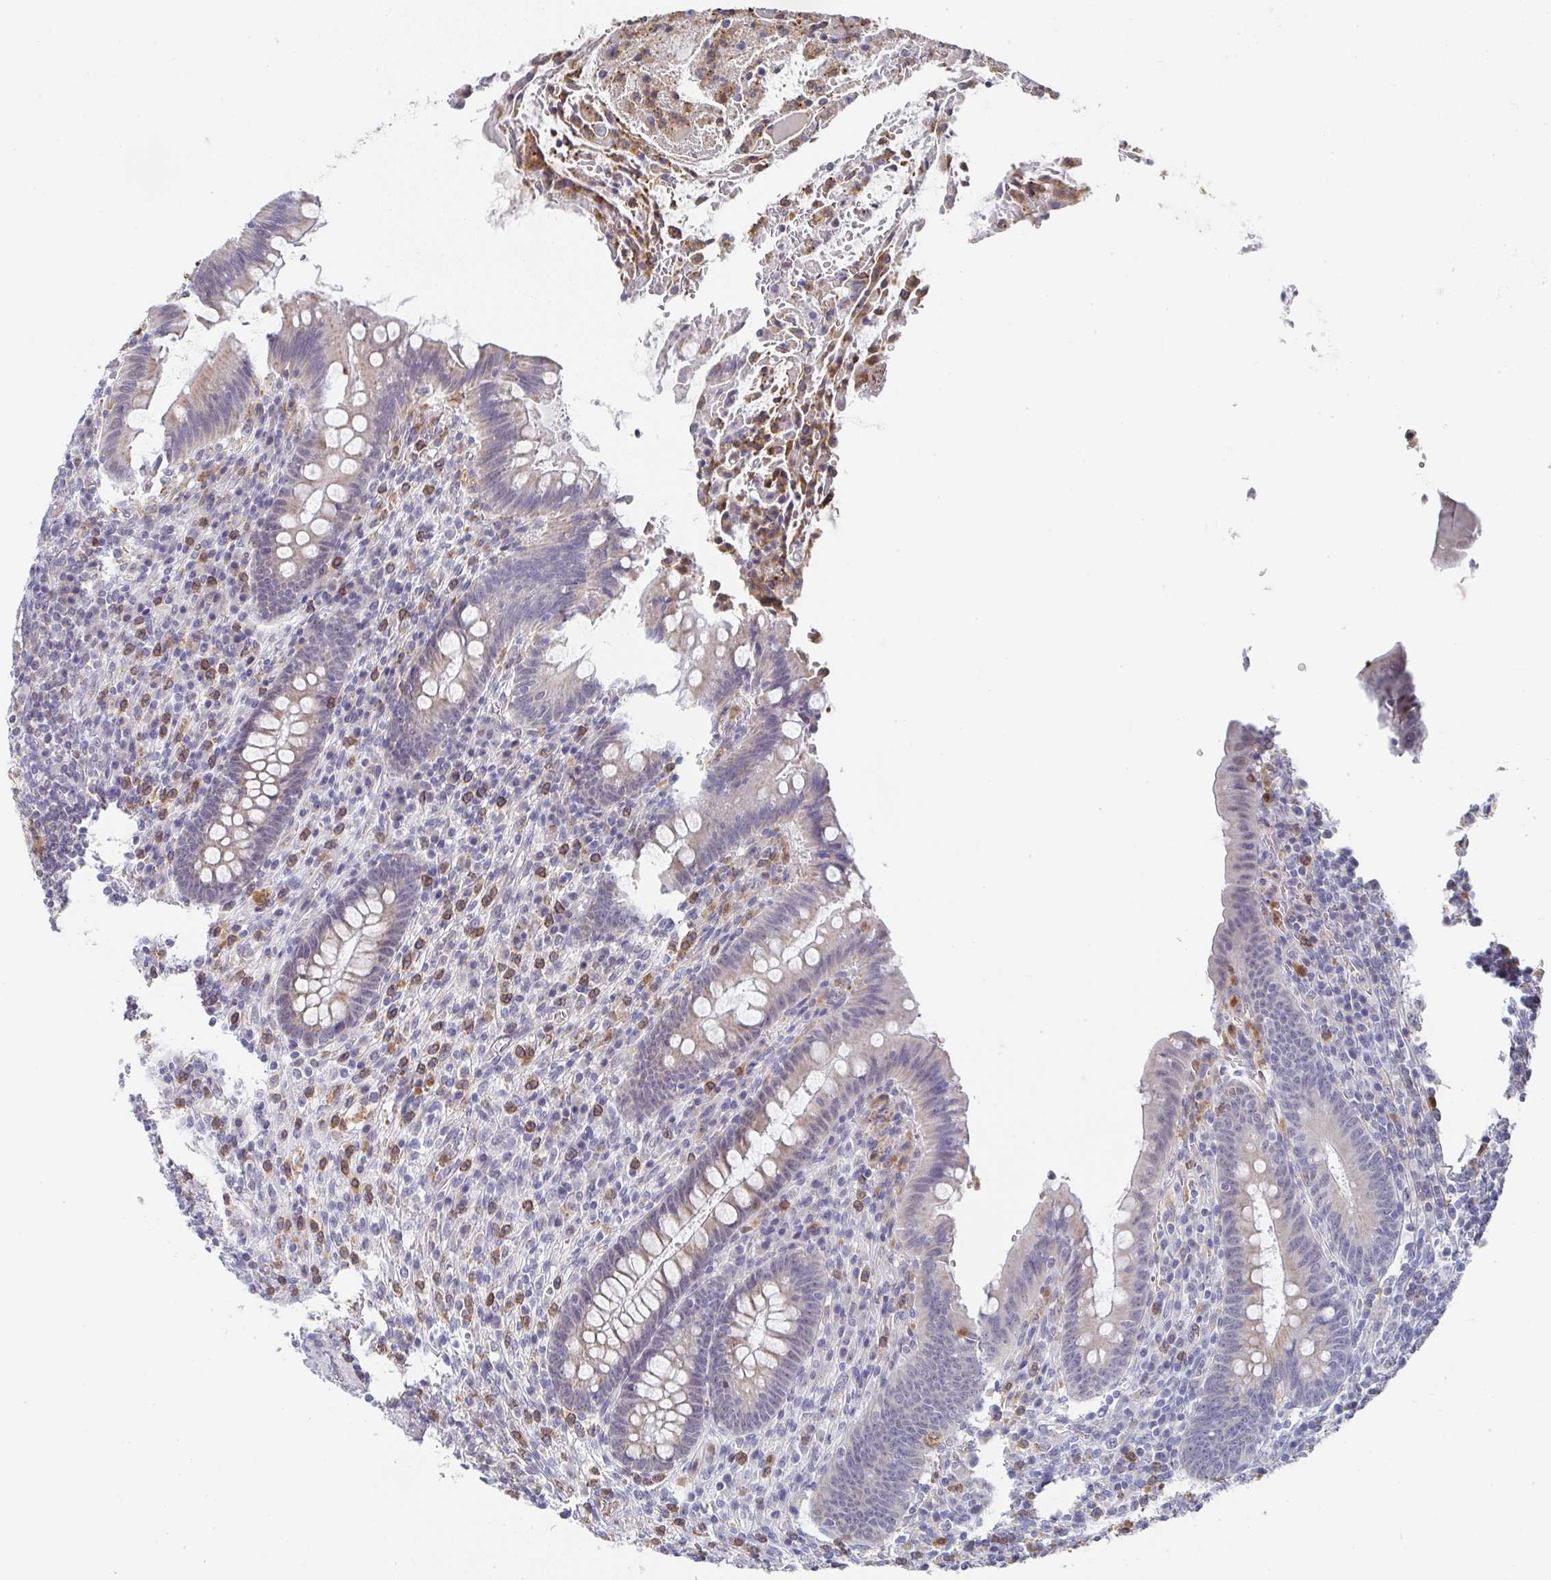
{"staining": {"intensity": "weak", "quantity": "25%-75%", "location": "cytoplasmic/membranous"}, "tissue": "appendix", "cell_type": "Glandular cells", "image_type": "normal", "snomed": [{"axis": "morphology", "description": "Normal tissue, NOS"}, {"axis": "topography", "description": "Appendix"}], "caption": "DAB immunohistochemical staining of unremarkable human appendix reveals weak cytoplasmic/membranous protein positivity in about 25%-75% of glandular cells. The protein of interest is stained brown, and the nuclei are stained in blue (DAB (3,3'-diaminobenzidine) IHC with brightfield microscopy, high magnification).", "gene": "NCF1", "patient": {"sex": "female", "age": 43}}